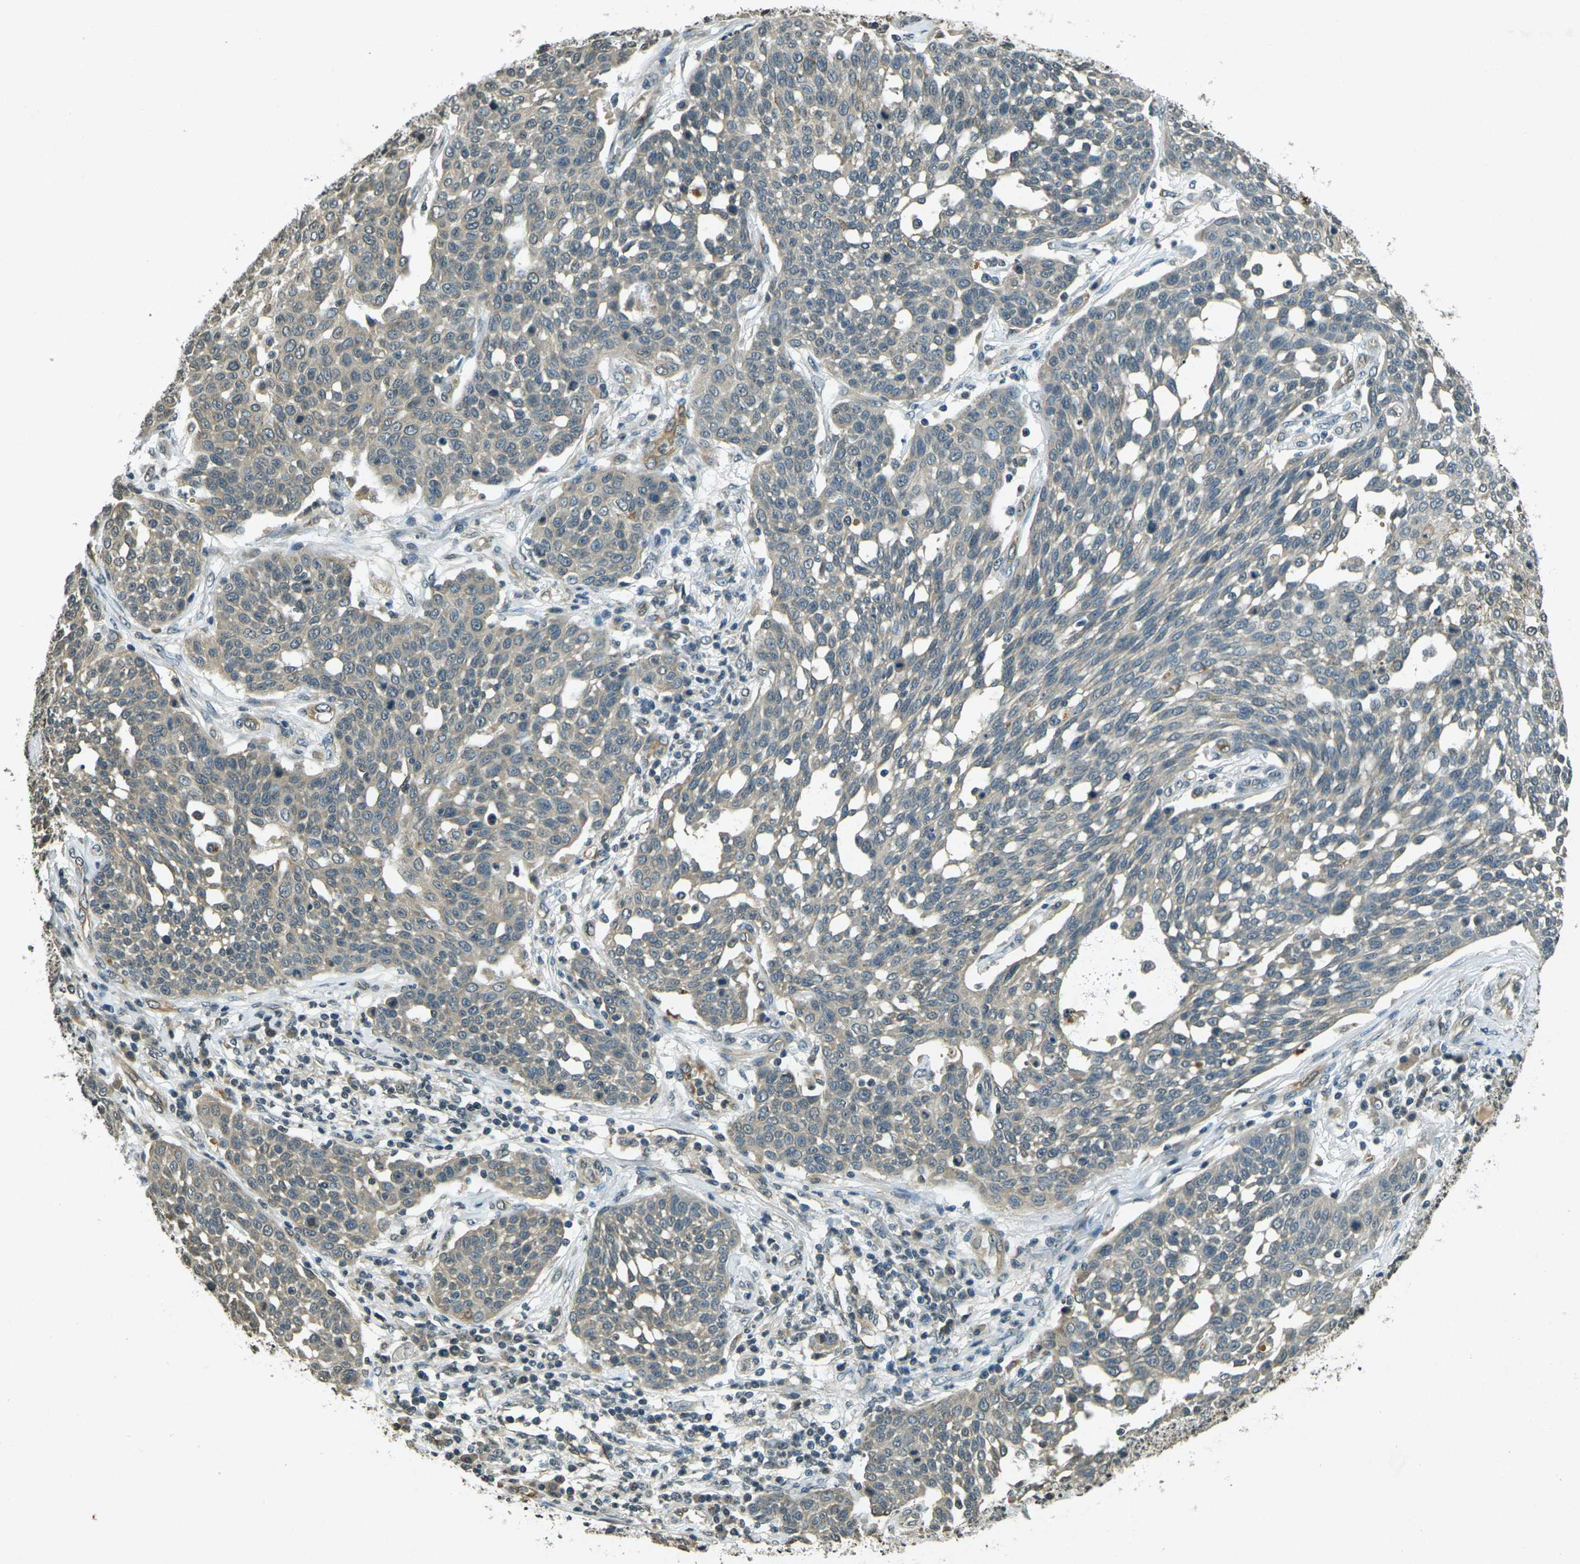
{"staining": {"intensity": "weak", "quantity": "25%-75%", "location": "cytoplasmic/membranous"}, "tissue": "cervical cancer", "cell_type": "Tumor cells", "image_type": "cancer", "snomed": [{"axis": "morphology", "description": "Squamous cell carcinoma, NOS"}, {"axis": "topography", "description": "Cervix"}], "caption": "Protein staining reveals weak cytoplasmic/membranous staining in about 25%-75% of tumor cells in cervical cancer (squamous cell carcinoma).", "gene": "PDE2A", "patient": {"sex": "female", "age": 34}}